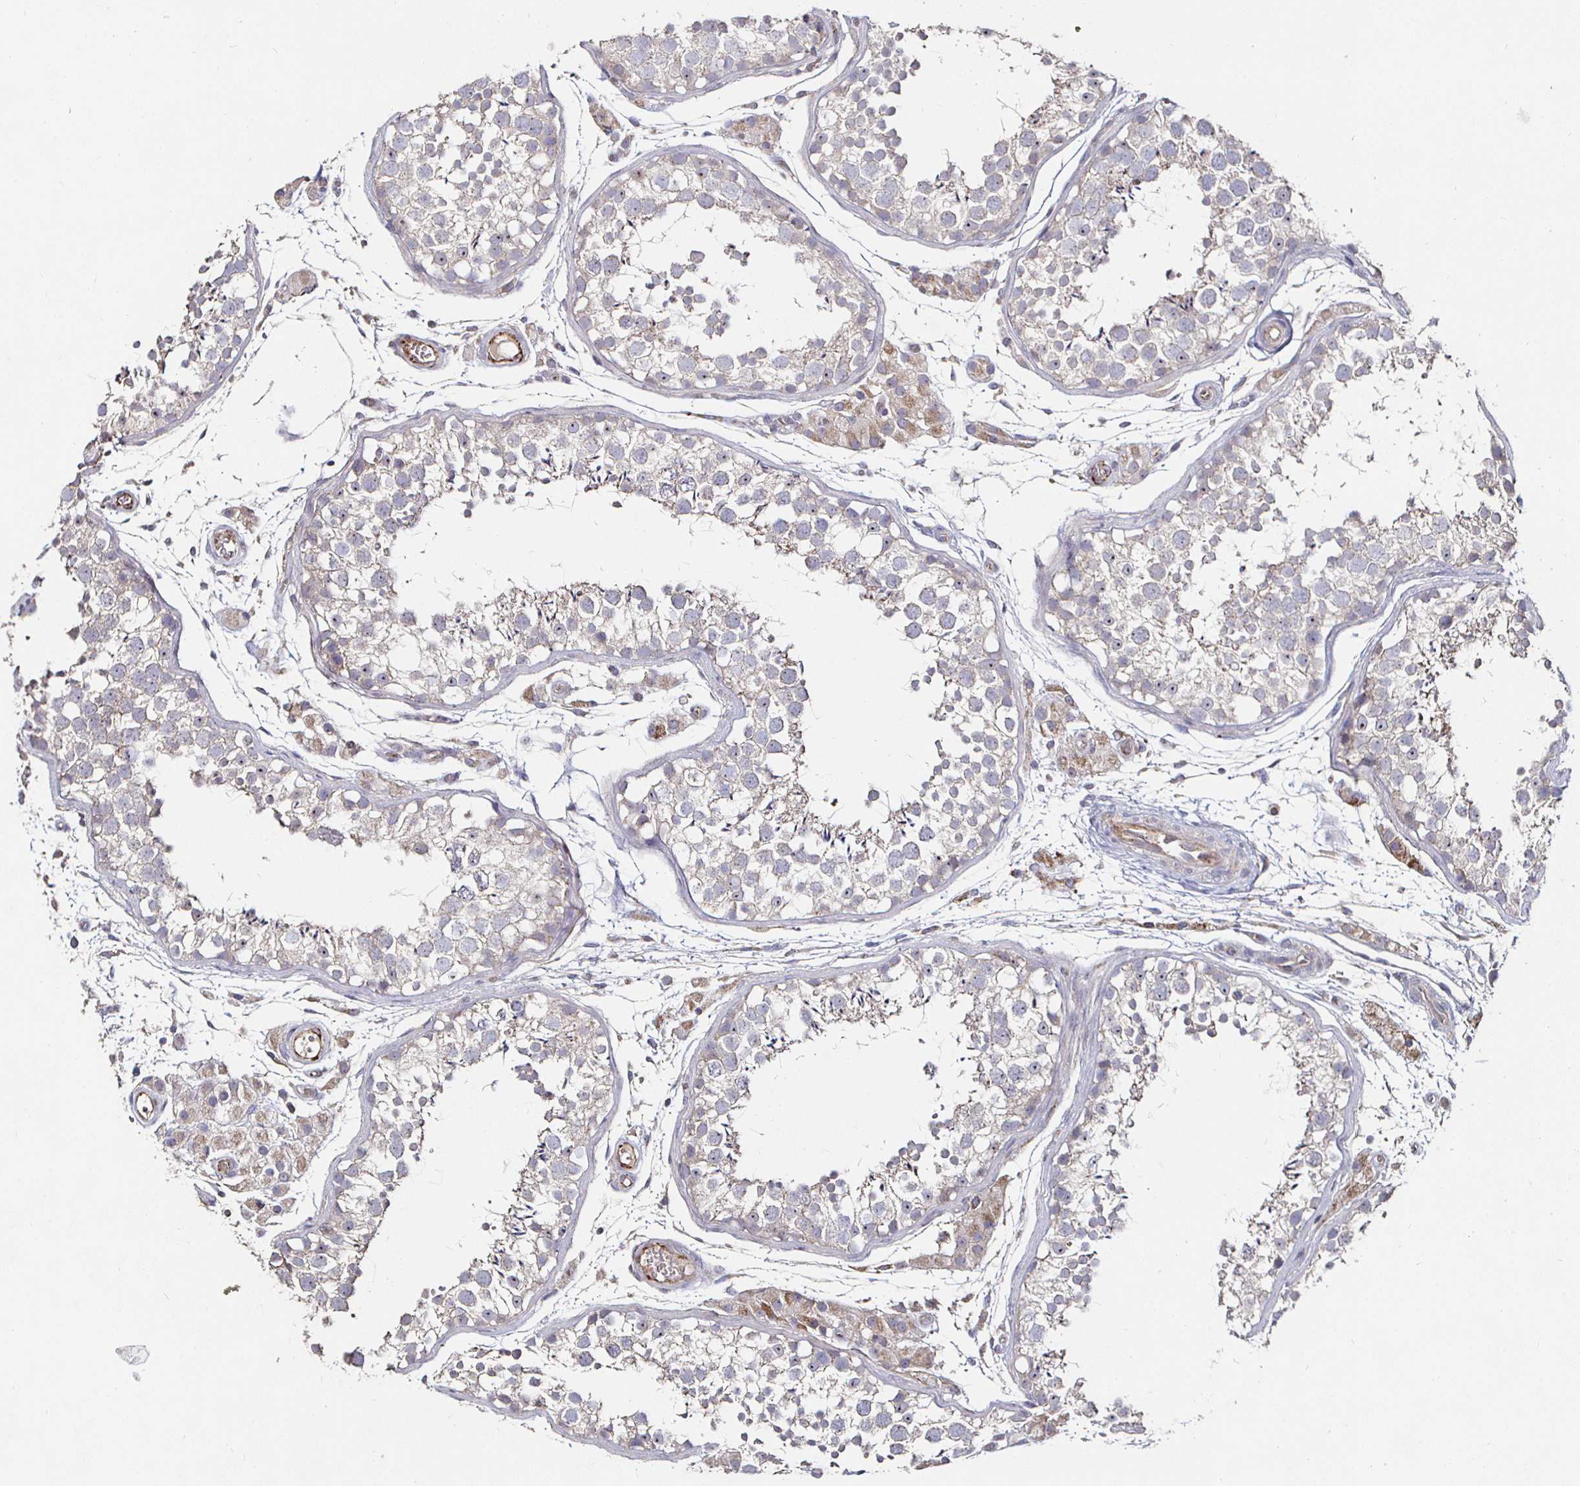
{"staining": {"intensity": "negative", "quantity": "none", "location": "none"}, "tissue": "testis", "cell_type": "Cells in seminiferous ducts", "image_type": "normal", "snomed": [{"axis": "morphology", "description": "Normal tissue, NOS"}, {"axis": "morphology", "description": "Seminoma, NOS"}, {"axis": "topography", "description": "Testis"}], "caption": "There is no significant positivity in cells in seminiferous ducts of testis.", "gene": "NRSN1", "patient": {"sex": "male", "age": 29}}